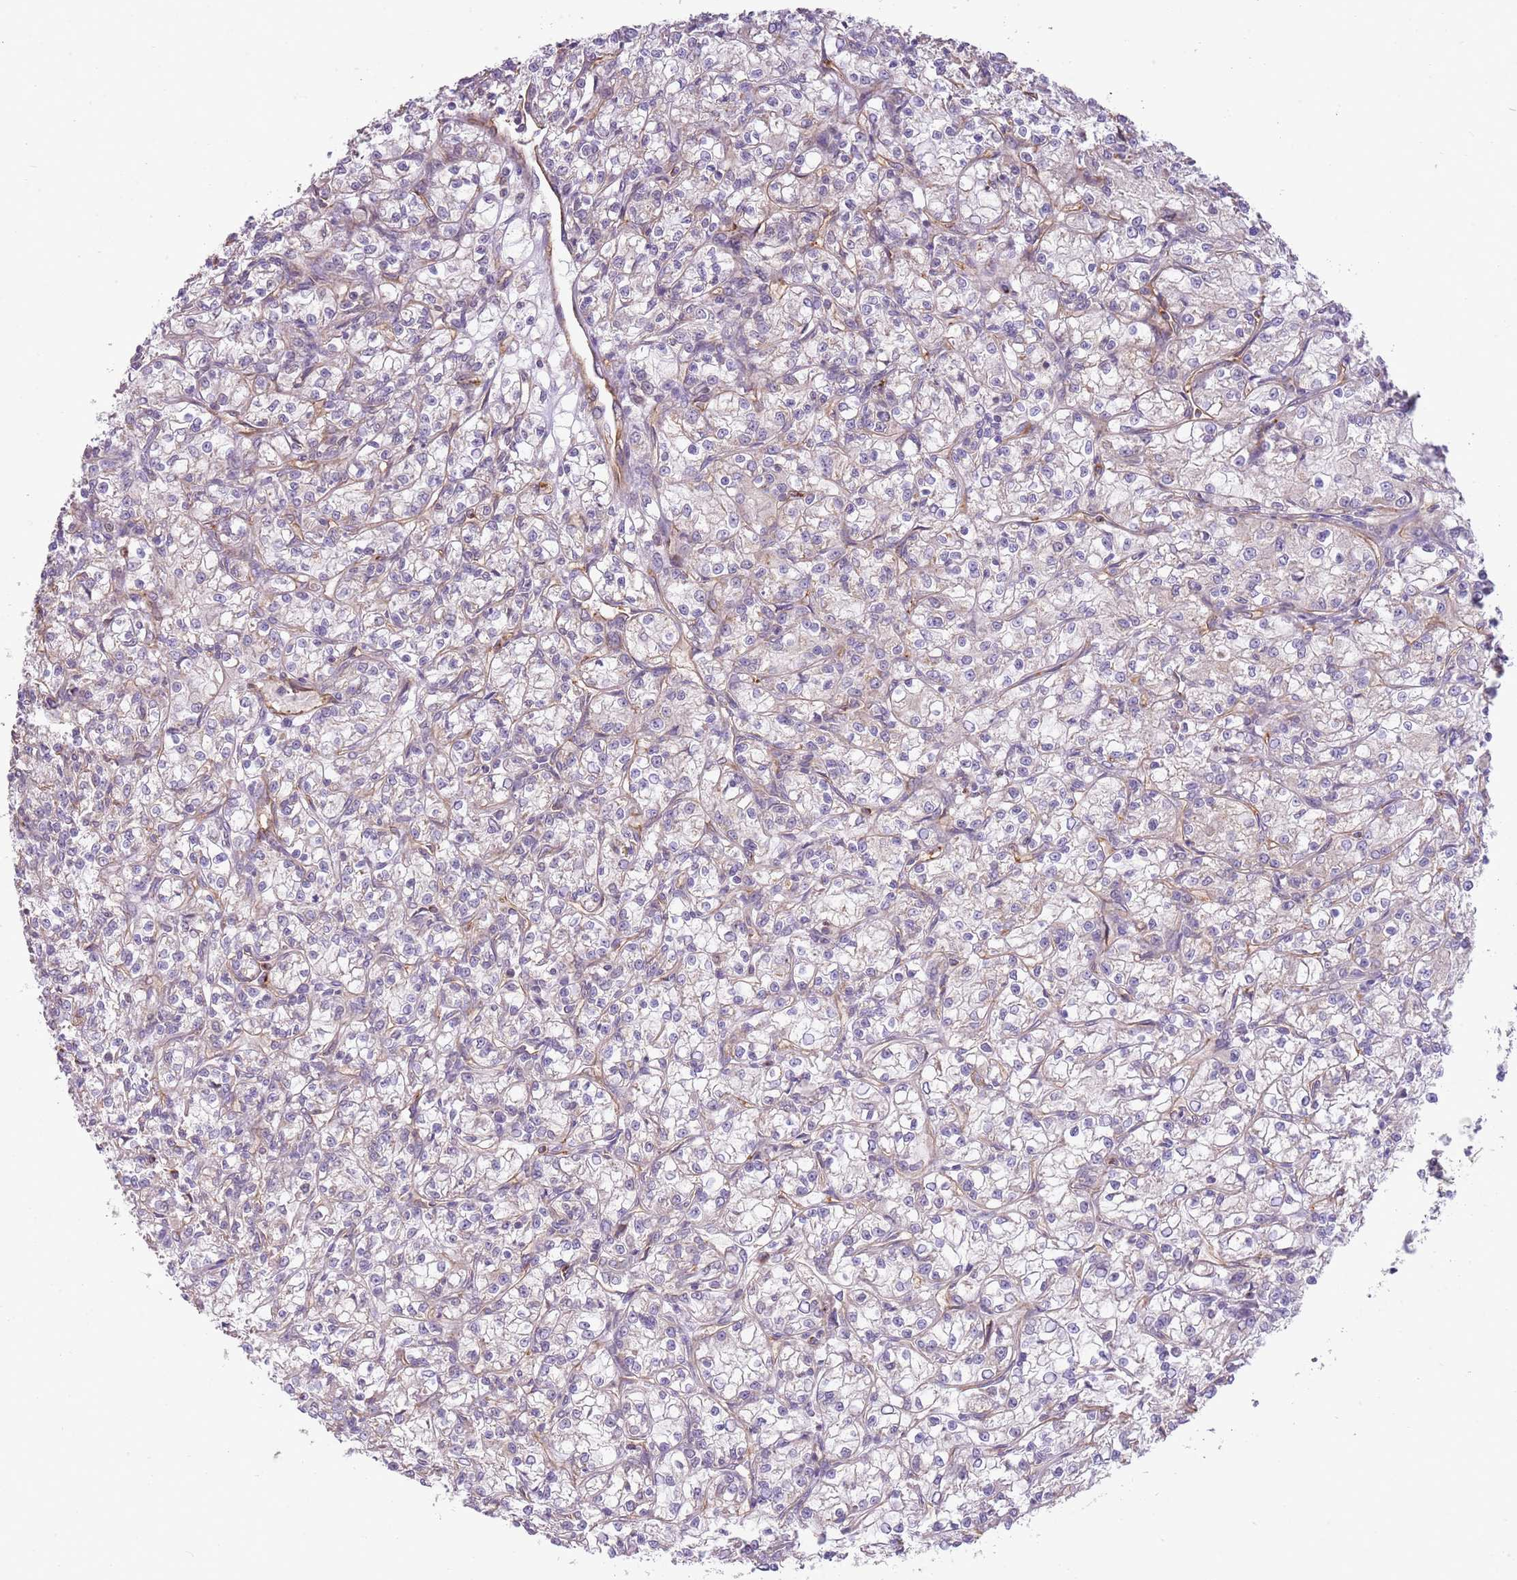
{"staining": {"intensity": "negative", "quantity": "none", "location": "none"}, "tissue": "renal cancer", "cell_type": "Tumor cells", "image_type": "cancer", "snomed": [{"axis": "morphology", "description": "Adenocarcinoma, NOS"}, {"axis": "topography", "description": "Kidney"}], "caption": "Tumor cells are negative for protein expression in human adenocarcinoma (renal).", "gene": "SKOR2", "patient": {"sex": "female", "age": 59}}